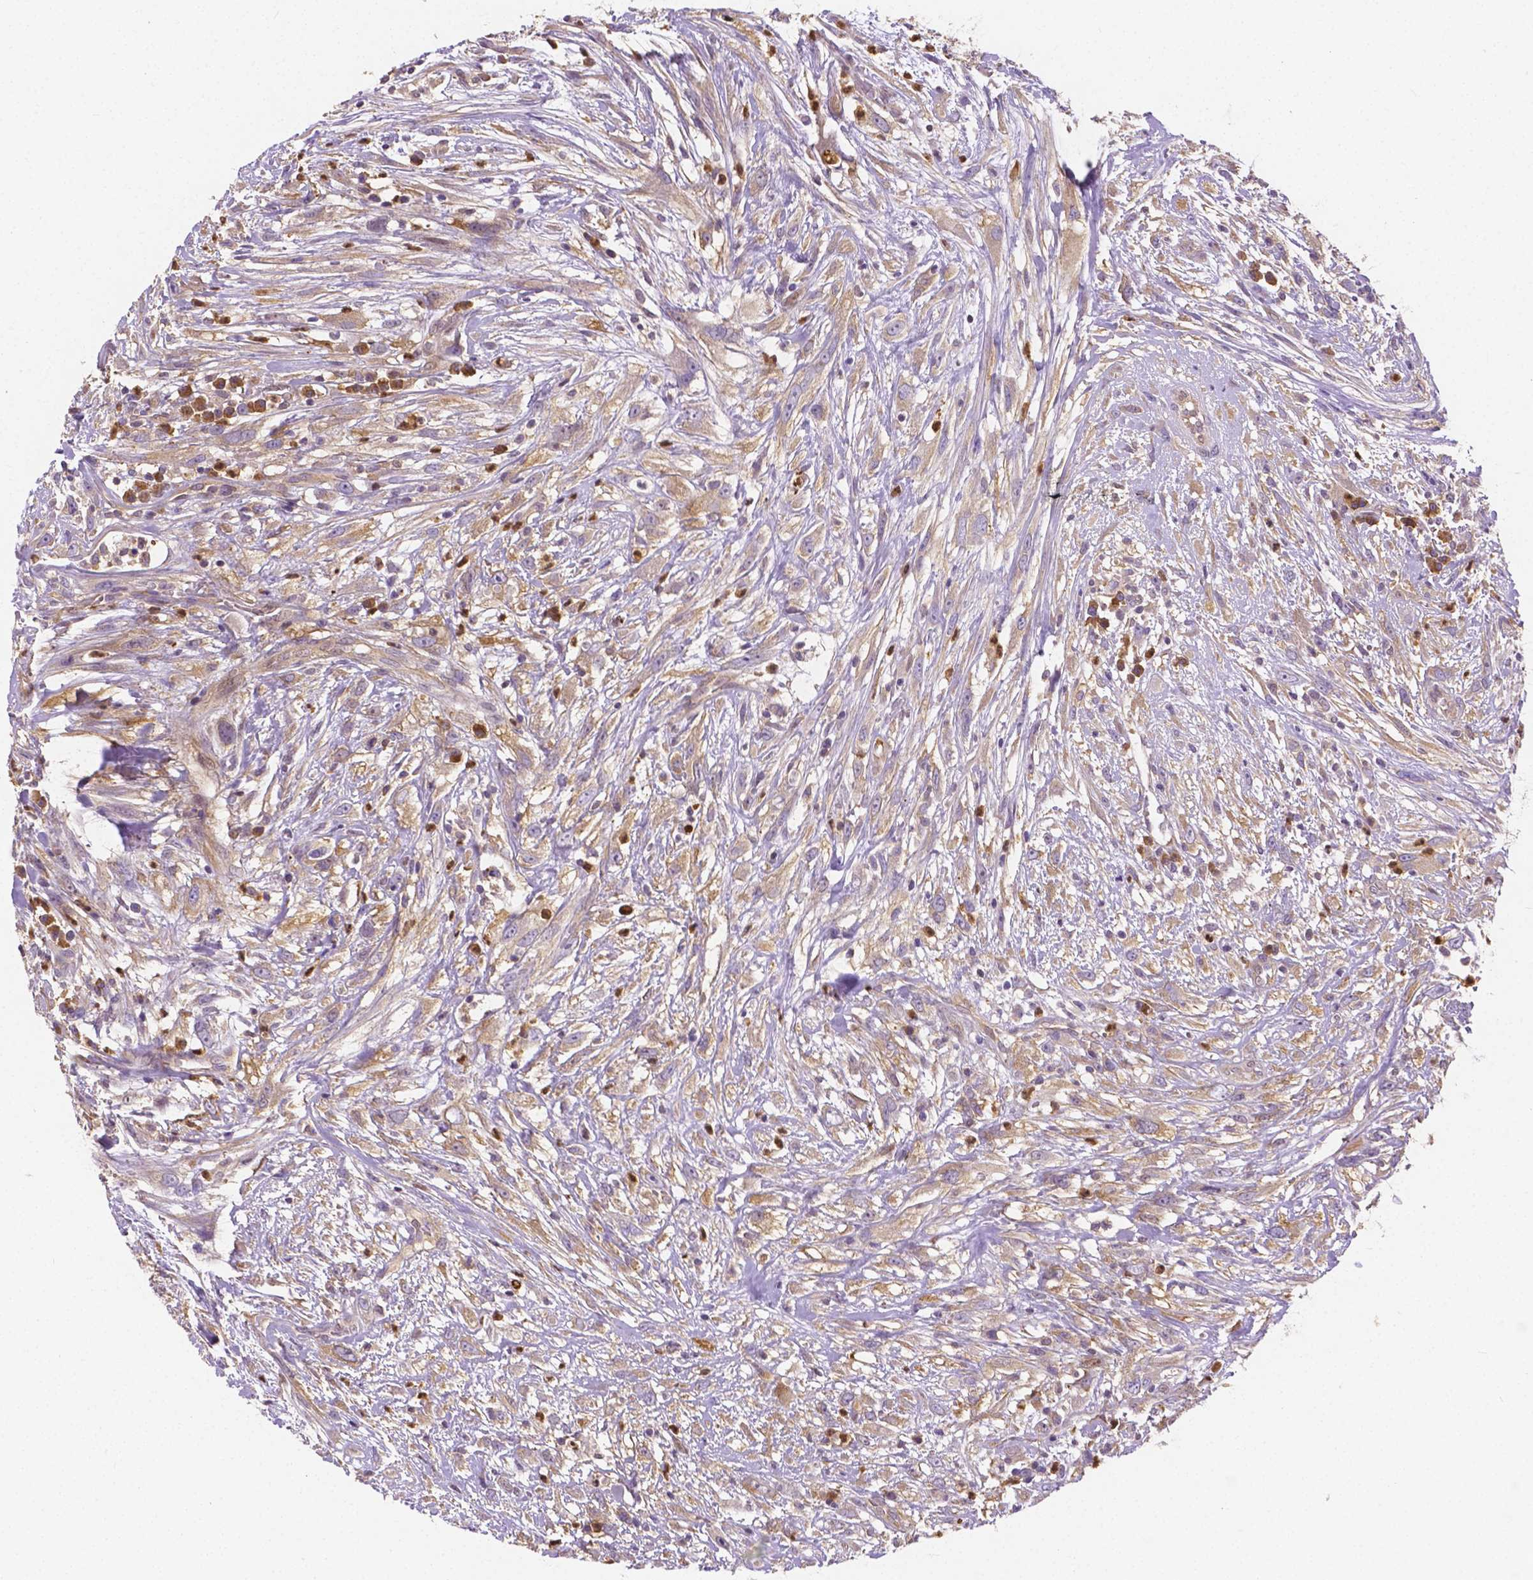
{"staining": {"intensity": "weak", "quantity": ">75%", "location": "cytoplasmic/membranous"}, "tissue": "head and neck cancer", "cell_type": "Tumor cells", "image_type": "cancer", "snomed": [{"axis": "morphology", "description": "Squamous cell carcinoma, NOS"}, {"axis": "topography", "description": "Head-Neck"}], "caption": "Weak cytoplasmic/membranous positivity is identified in about >75% of tumor cells in head and neck squamous cell carcinoma.", "gene": "ZNRD2", "patient": {"sex": "male", "age": 65}}